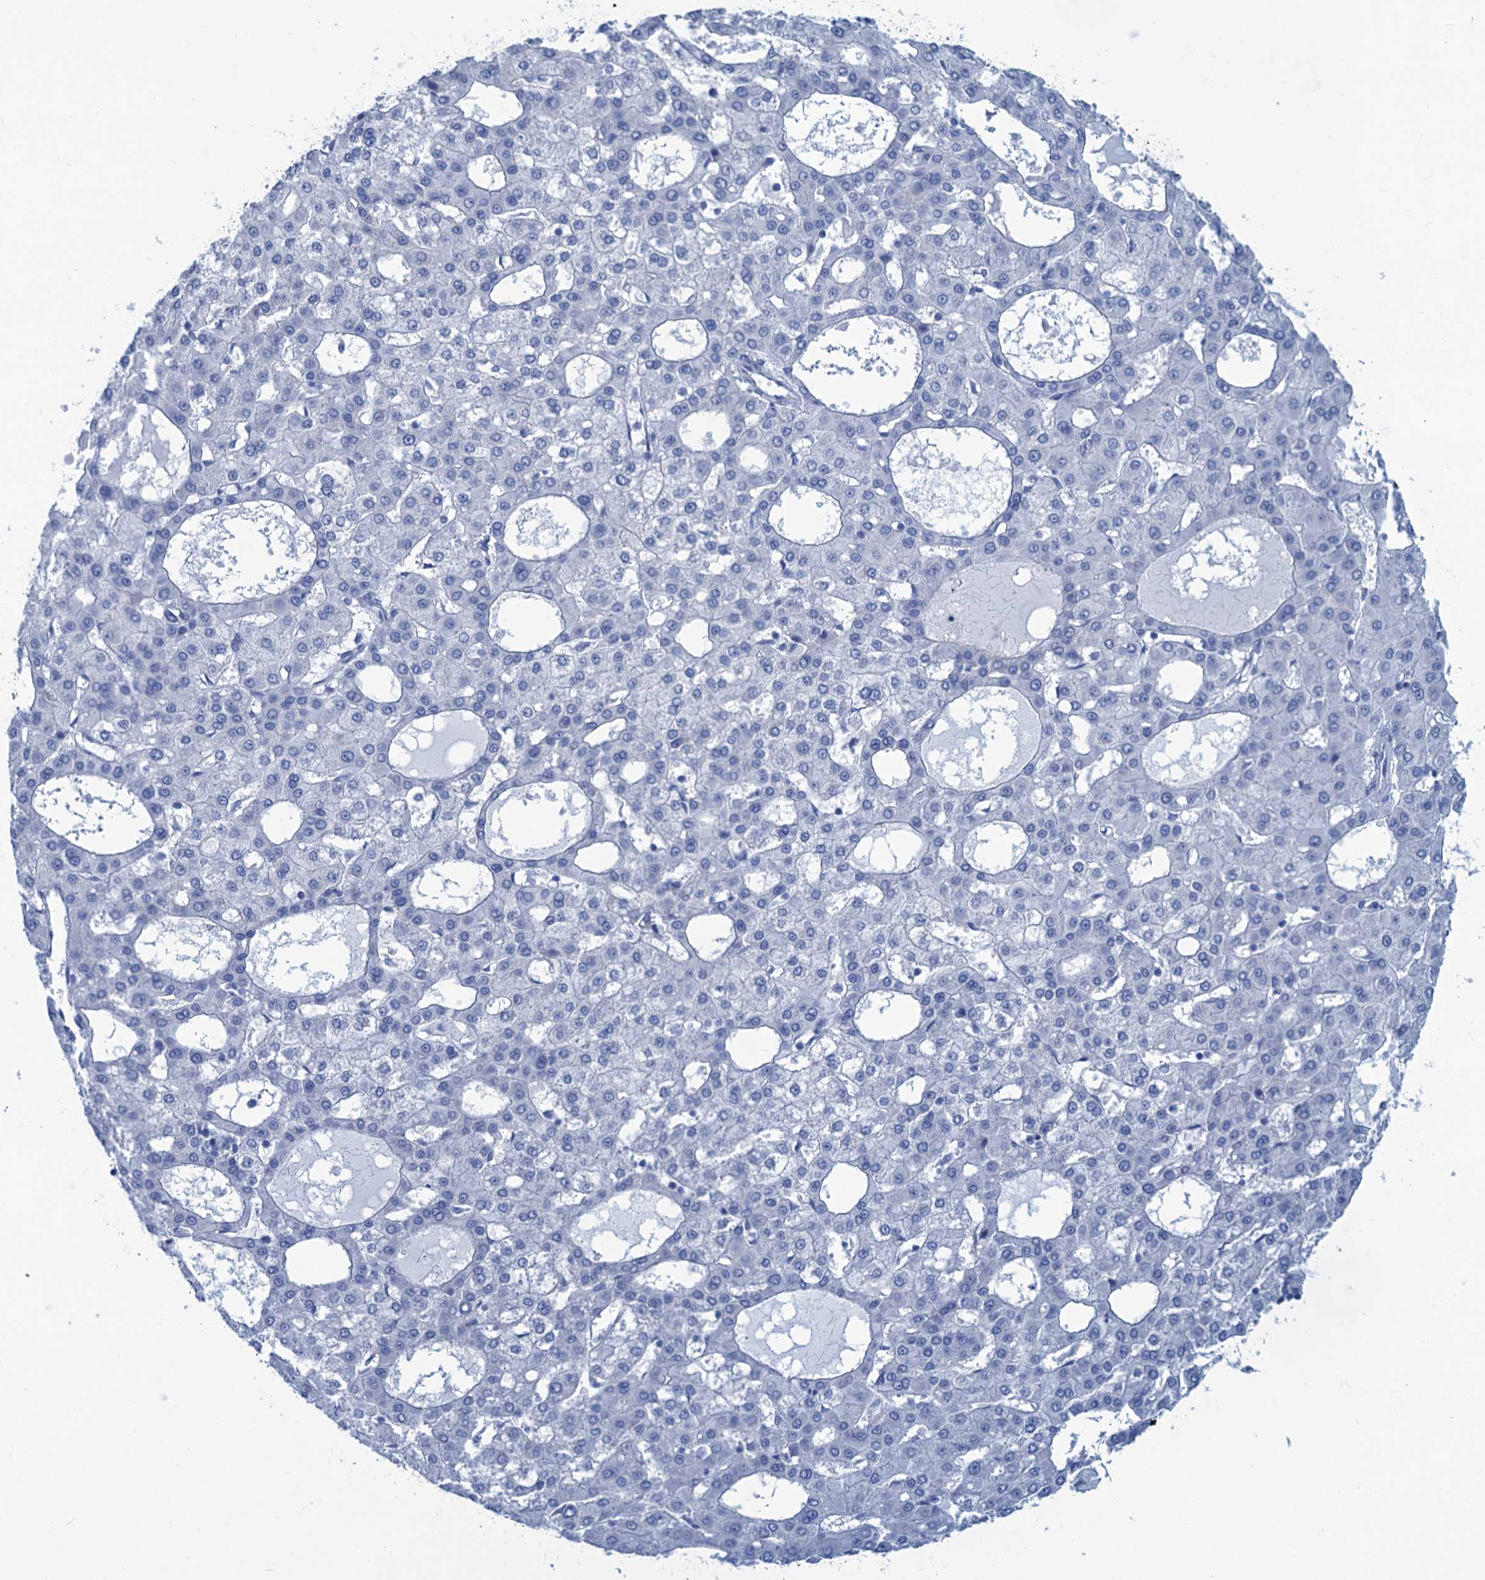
{"staining": {"intensity": "negative", "quantity": "none", "location": "none"}, "tissue": "liver cancer", "cell_type": "Tumor cells", "image_type": "cancer", "snomed": [{"axis": "morphology", "description": "Carcinoma, Hepatocellular, NOS"}, {"axis": "topography", "description": "Liver"}], "caption": "A high-resolution image shows immunohistochemistry staining of hepatocellular carcinoma (liver), which displays no significant expression in tumor cells. The staining was performed using DAB to visualize the protein expression in brown, while the nuclei were stained in blue with hematoxylin (Magnification: 20x).", "gene": "CABYR", "patient": {"sex": "male", "age": 47}}